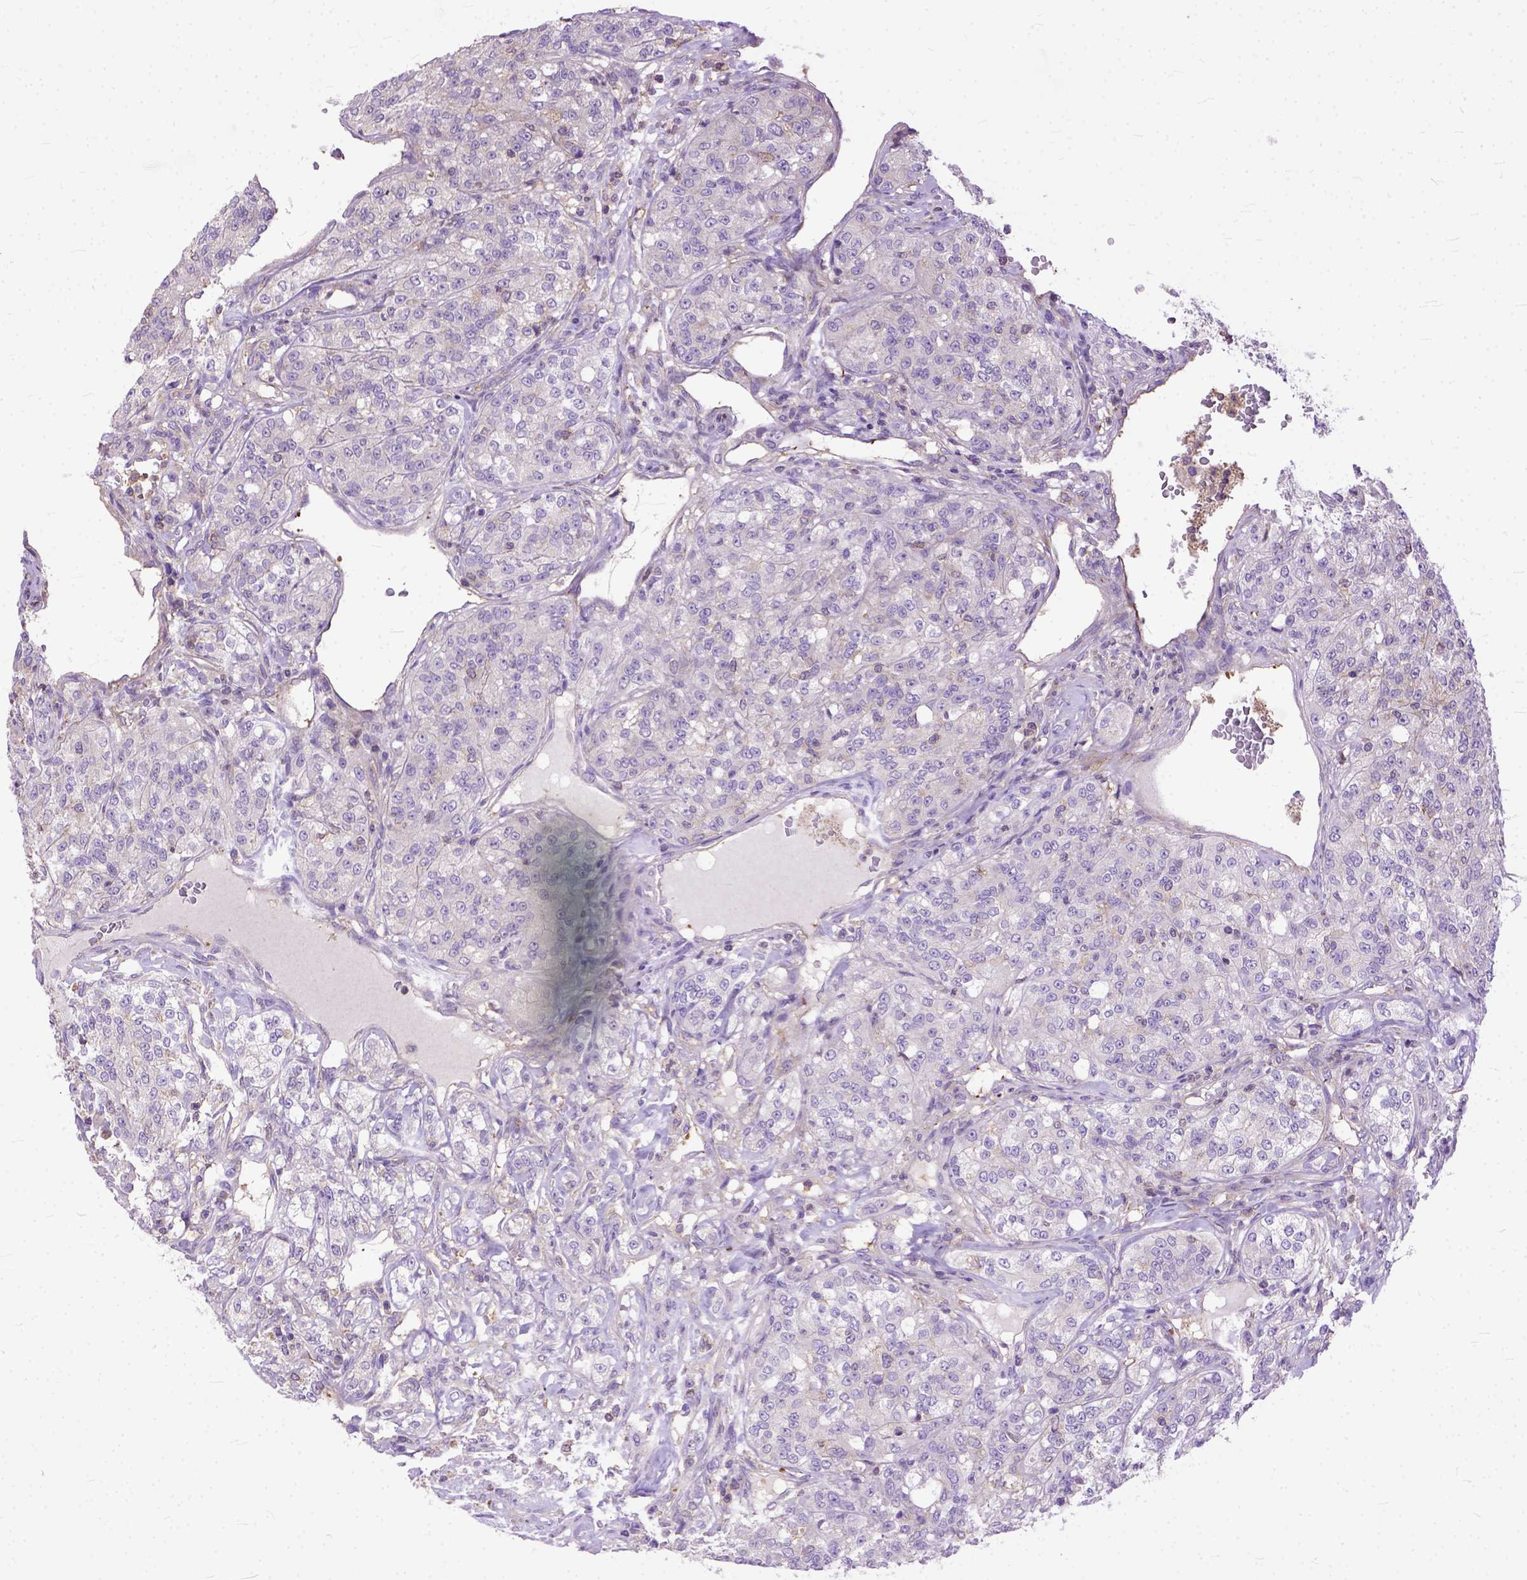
{"staining": {"intensity": "weak", "quantity": "<25%", "location": "cytoplasmic/membranous"}, "tissue": "renal cancer", "cell_type": "Tumor cells", "image_type": "cancer", "snomed": [{"axis": "morphology", "description": "Adenocarcinoma, NOS"}, {"axis": "topography", "description": "Kidney"}], "caption": "The micrograph reveals no staining of tumor cells in renal adenocarcinoma.", "gene": "NAMPT", "patient": {"sex": "female", "age": 63}}